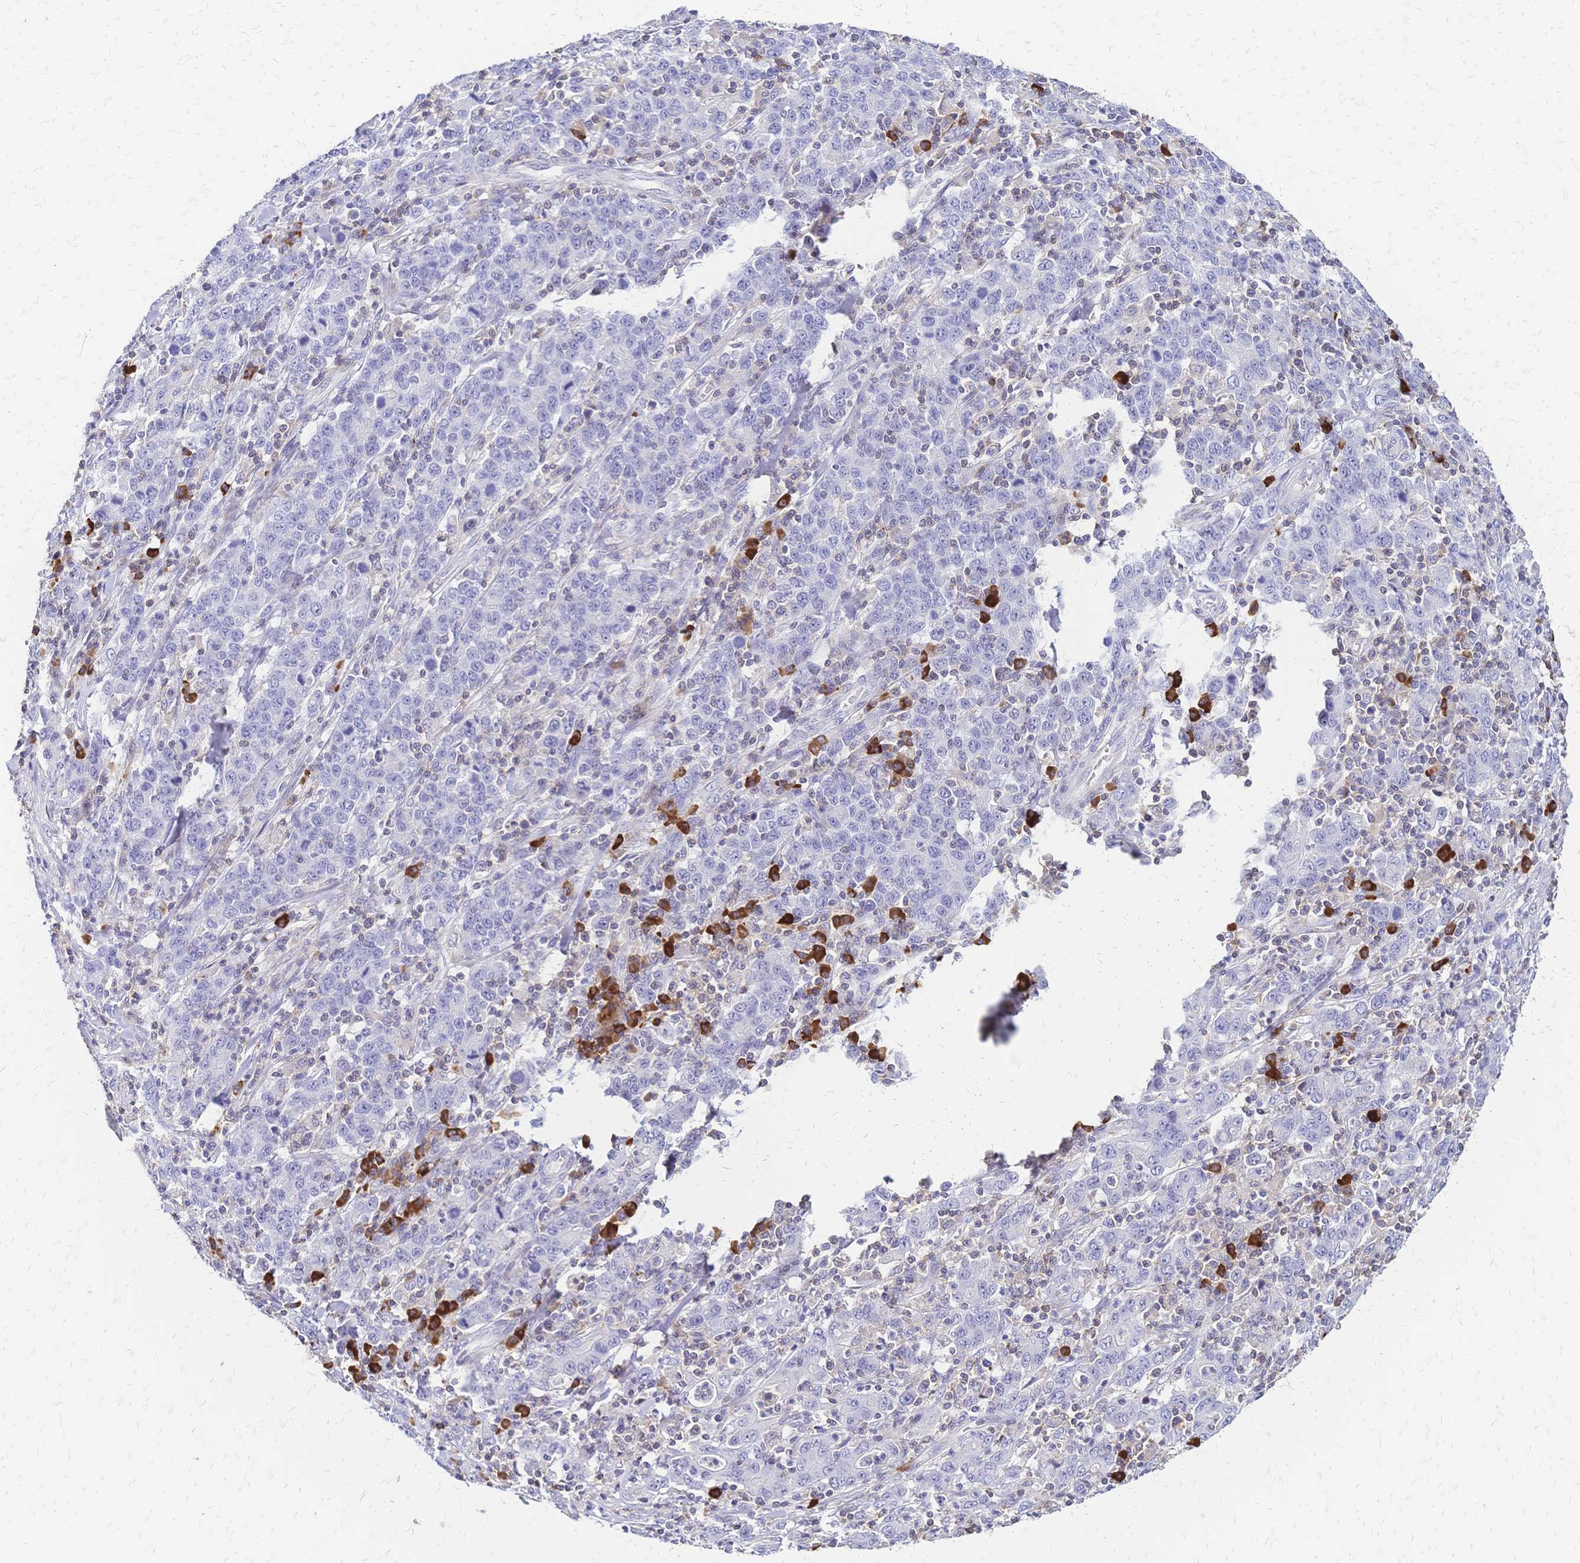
{"staining": {"intensity": "negative", "quantity": "none", "location": "none"}, "tissue": "stomach cancer", "cell_type": "Tumor cells", "image_type": "cancer", "snomed": [{"axis": "morphology", "description": "Adenocarcinoma, NOS"}, {"axis": "topography", "description": "Stomach, upper"}], "caption": "High power microscopy image of an IHC photomicrograph of stomach adenocarcinoma, revealing no significant staining in tumor cells.", "gene": "IL2RA", "patient": {"sex": "male", "age": 69}}